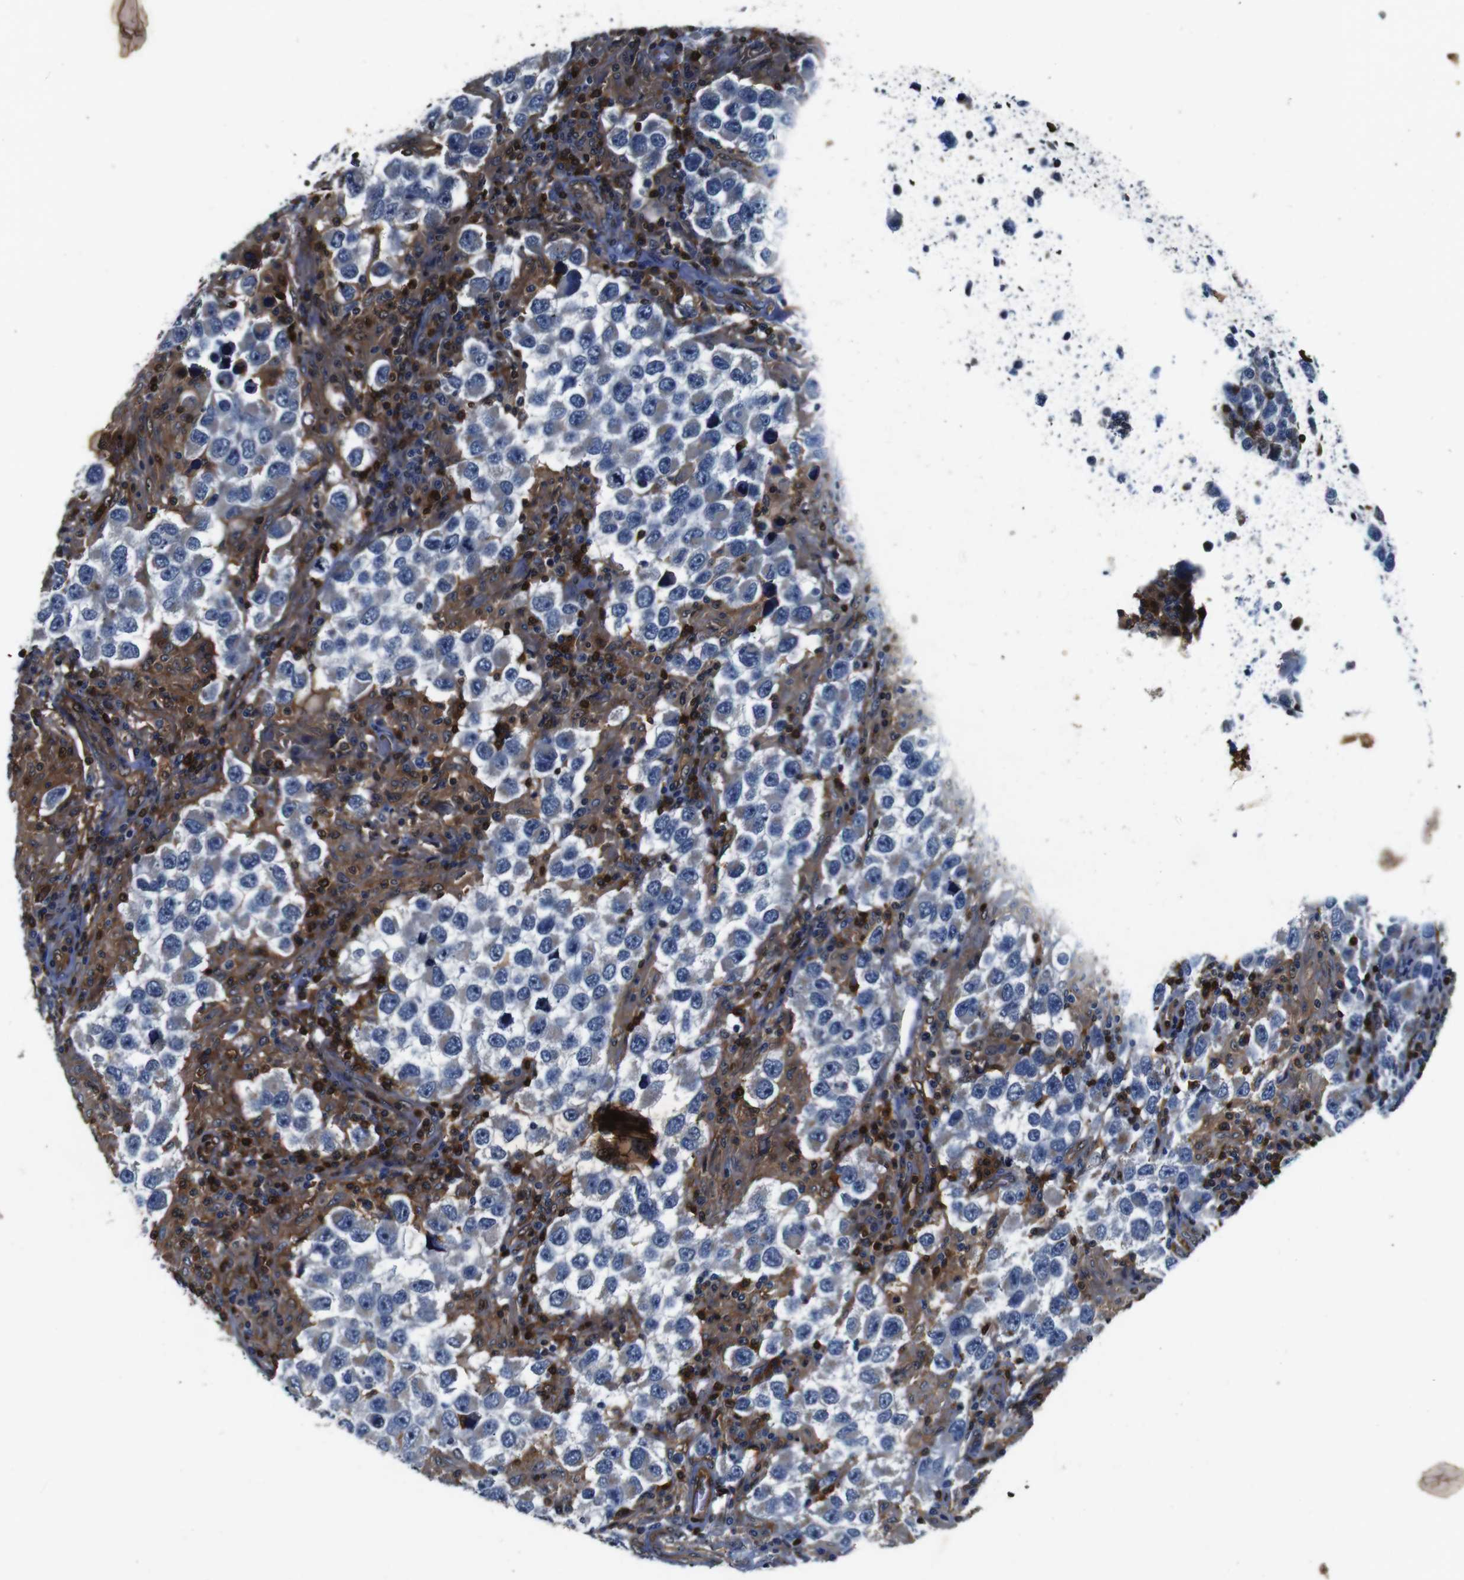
{"staining": {"intensity": "negative", "quantity": "none", "location": "none"}, "tissue": "testis cancer", "cell_type": "Tumor cells", "image_type": "cancer", "snomed": [{"axis": "morphology", "description": "Carcinoma, Embryonal, NOS"}, {"axis": "topography", "description": "Testis"}], "caption": "High magnification brightfield microscopy of testis embryonal carcinoma stained with DAB (brown) and counterstained with hematoxylin (blue): tumor cells show no significant staining.", "gene": "ANXA1", "patient": {"sex": "male", "age": 21}}